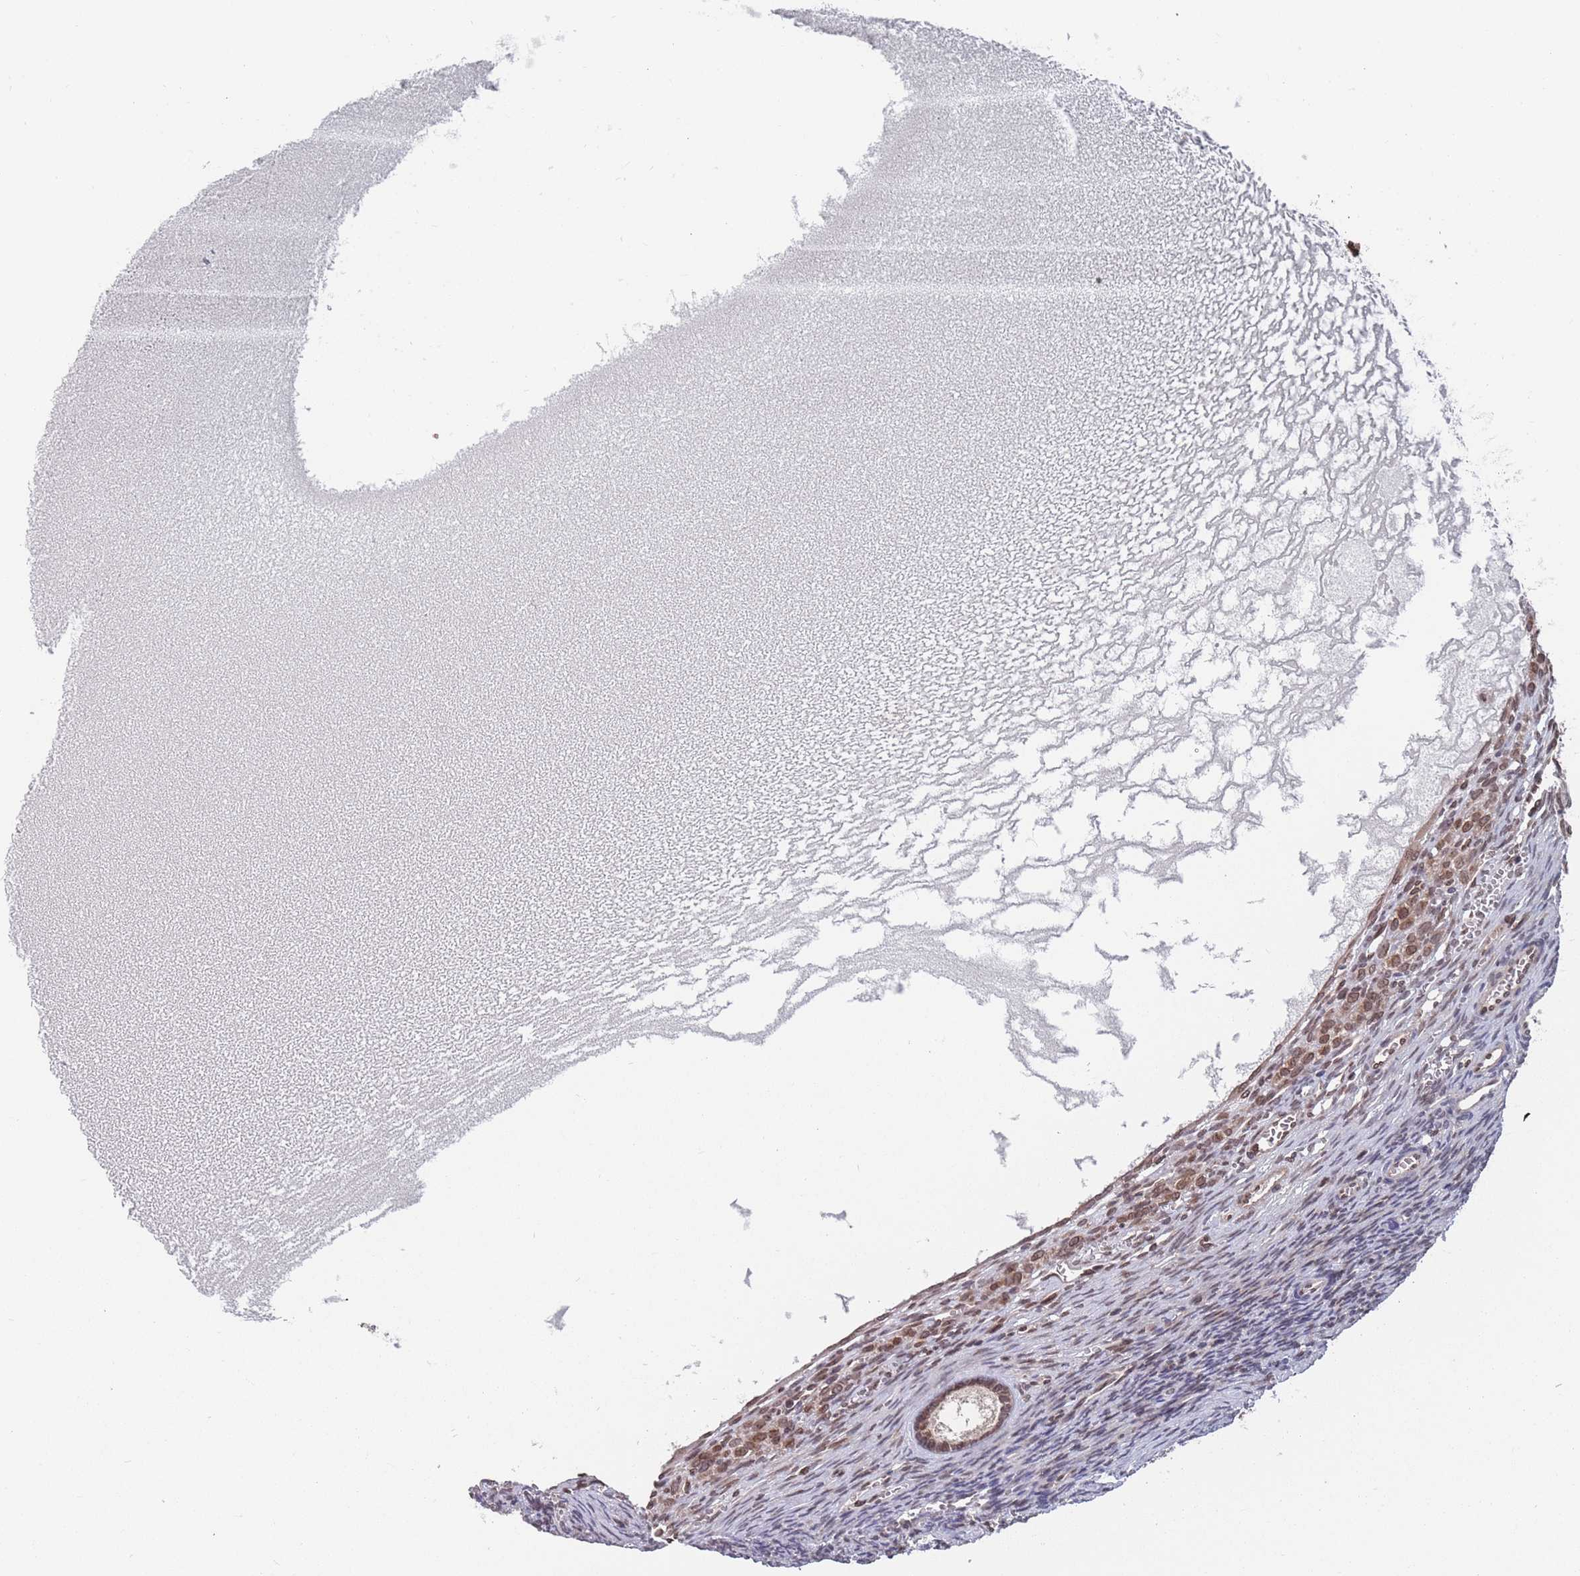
{"staining": {"intensity": "moderate", "quantity": ">75%", "location": "cytoplasmic/membranous,nuclear"}, "tissue": "ovary", "cell_type": "Follicle cells", "image_type": "normal", "snomed": [{"axis": "morphology", "description": "Normal tissue, NOS"}, {"axis": "topography", "description": "Ovary"}], "caption": "Immunohistochemistry of unremarkable human ovary reveals medium levels of moderate cytoplasmic/membranous,nuclear expression in approximately >75% of follicle cells. The staining was performed using DAB, with brown indicating positive protein expression. Nuclei are stained blue with hematoxylin.", "gene": "SDHAF3", "patient": {"sex": "female", "age": 39}}